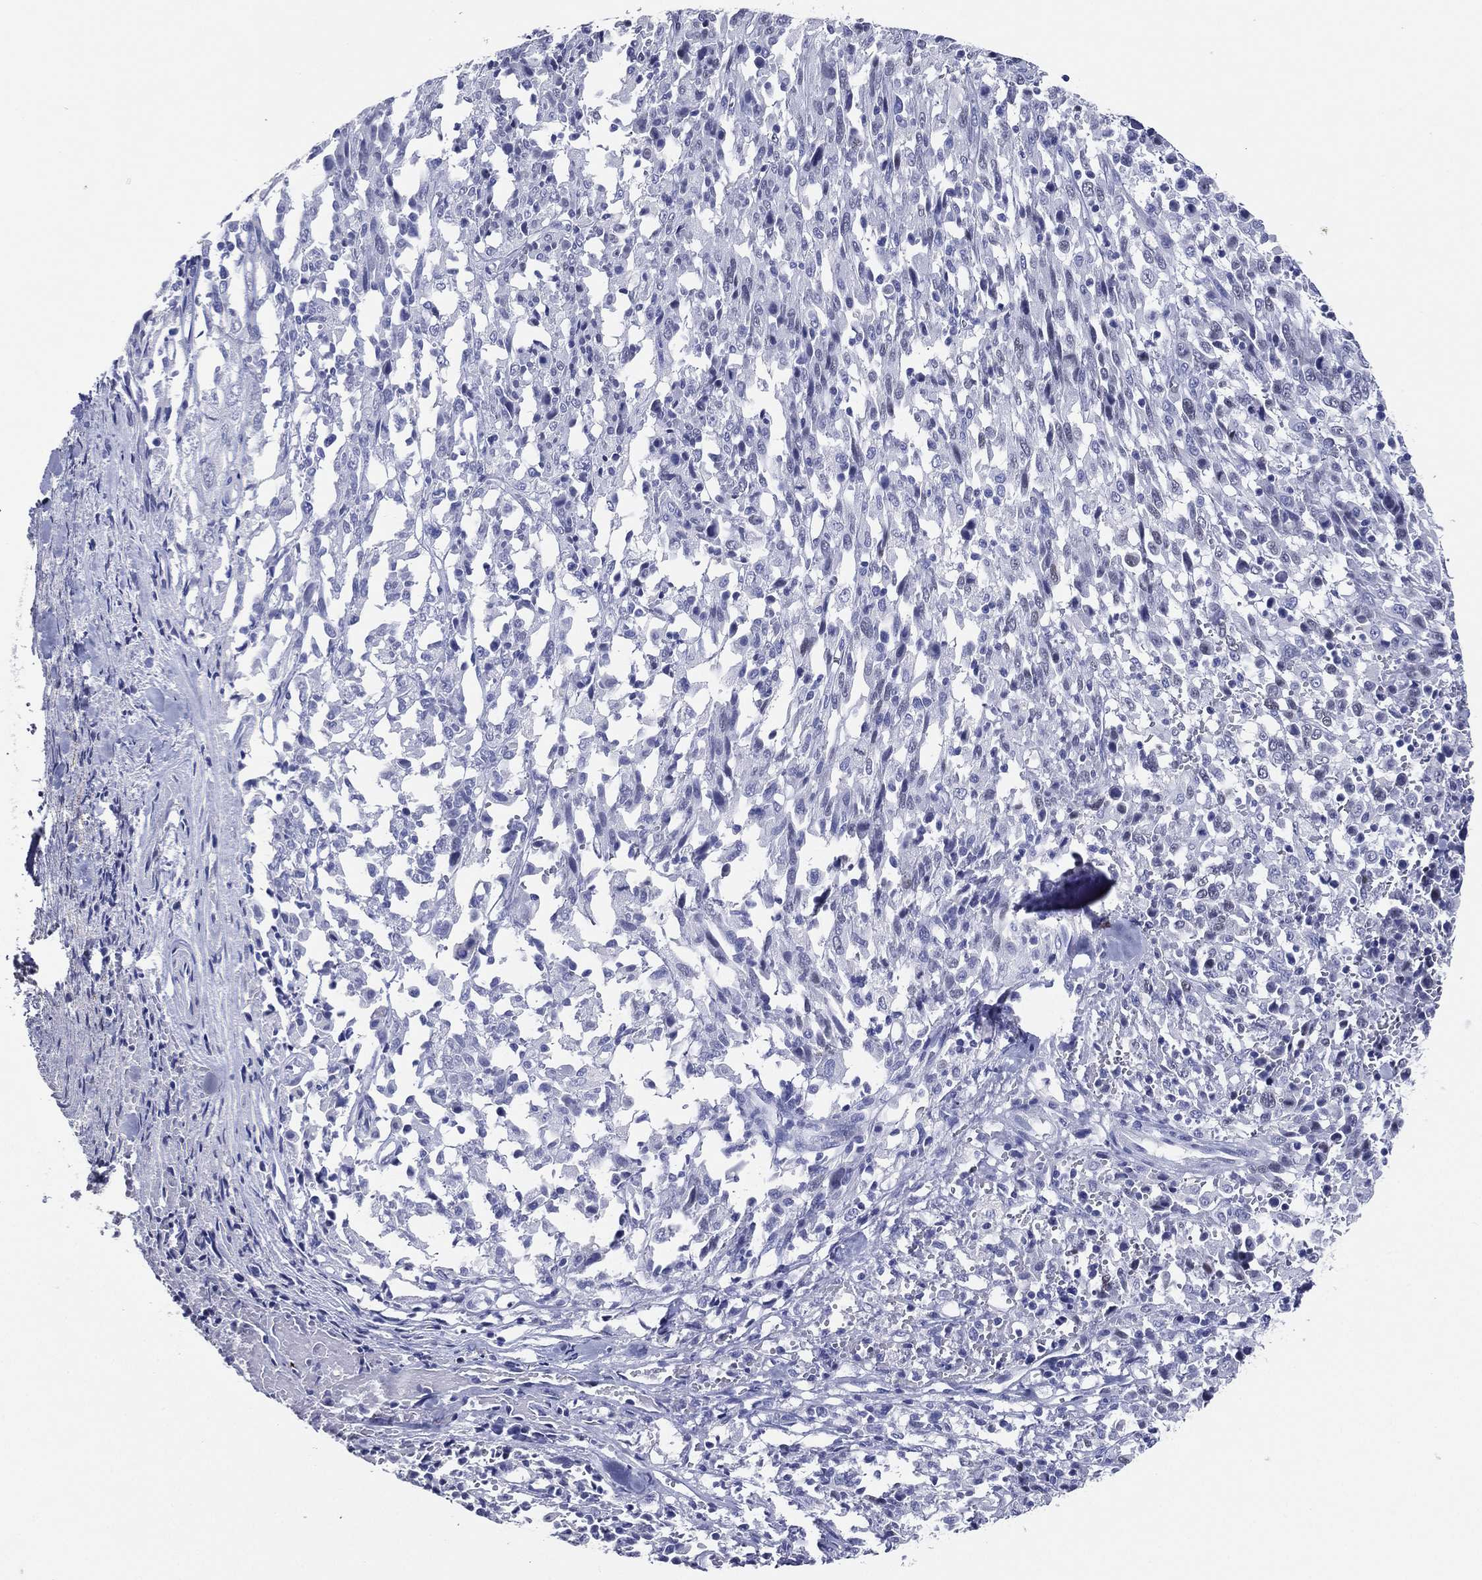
{"staining": {"intensity": "negative", "quantity": "none", "location": "none"}, "tissue": "melanoma", "cell_type": "Tumor cells", "image_type": "cancer", "snomed": [{"axis": "morphology", "description": "Malignant melanoma, NOS"}, {"axis": "topography", "description": "Skin"}], "caption": "Immunohistochemistry (IHC) photomicrograph of neoplastic tissue: human malignant melanoma stained with DAB reveals no significant protein staining in tumor cells.", "gene": "TFAP2A", "patient": {"sex": "female", "age": 91}}